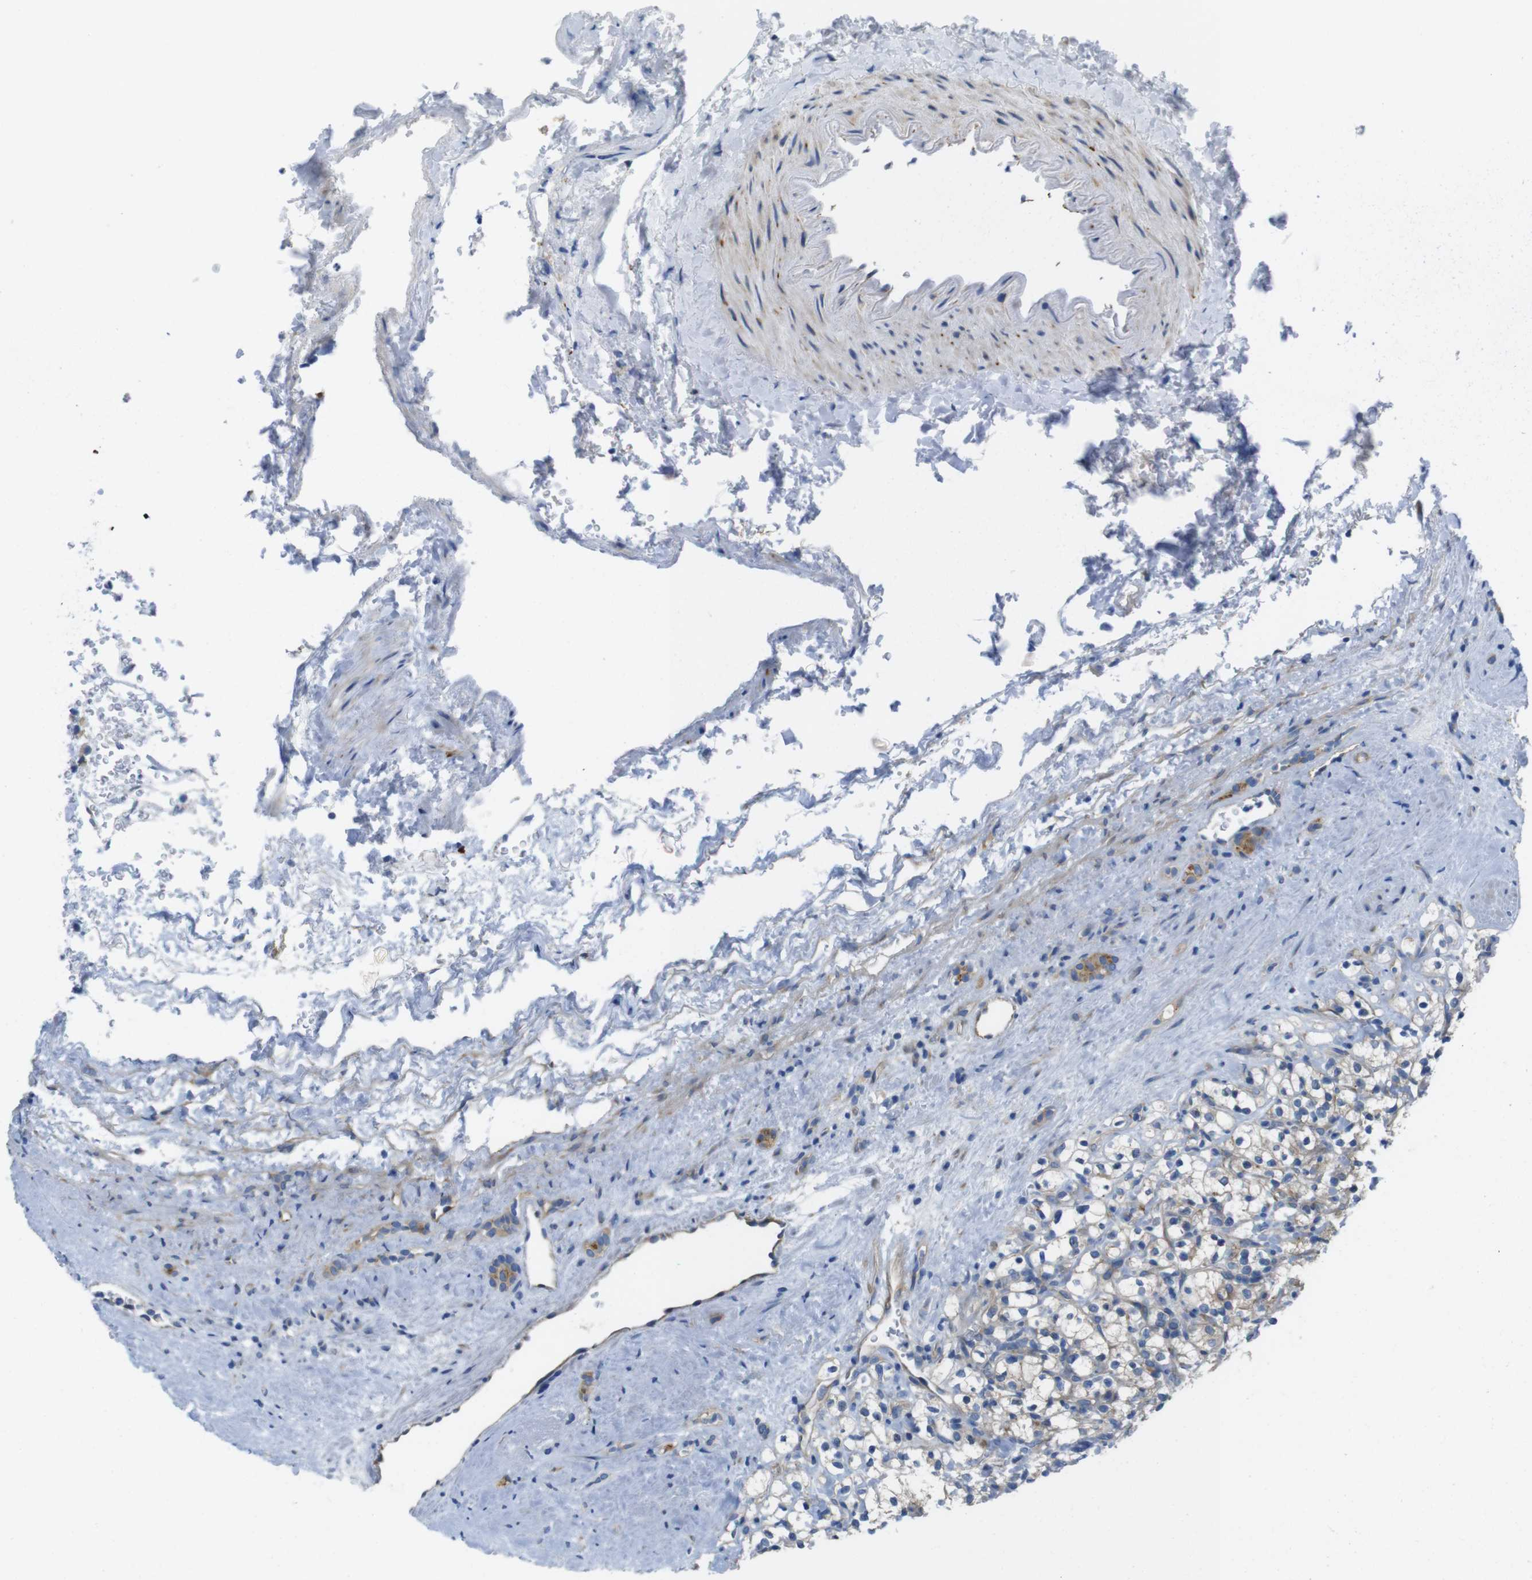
{"staining": {"intensity": "weak", "quantity": "<25%", "location": "cytoplasmic/membranous"}, "tissue": "renal cancer", "cell_type": "Tumor cells", "image_type": "cancer", "snomed": [{"axis": "morphology", "description": "Normal tissue, NOS"}, {"axis": "morphology", "description": "Adenocarcinoma, NOS"}, {"axis": "topography", "description": "Kidney"}], "caption": "A high-resolution photomicrograph shows immunohistochemistry (IHC) staining of renal cancer (adenocarcinoma), which reveals no significant positivity in tumor cells.", "gene": "TMEM234", "patient": {"sex": "female", "age": 72}}